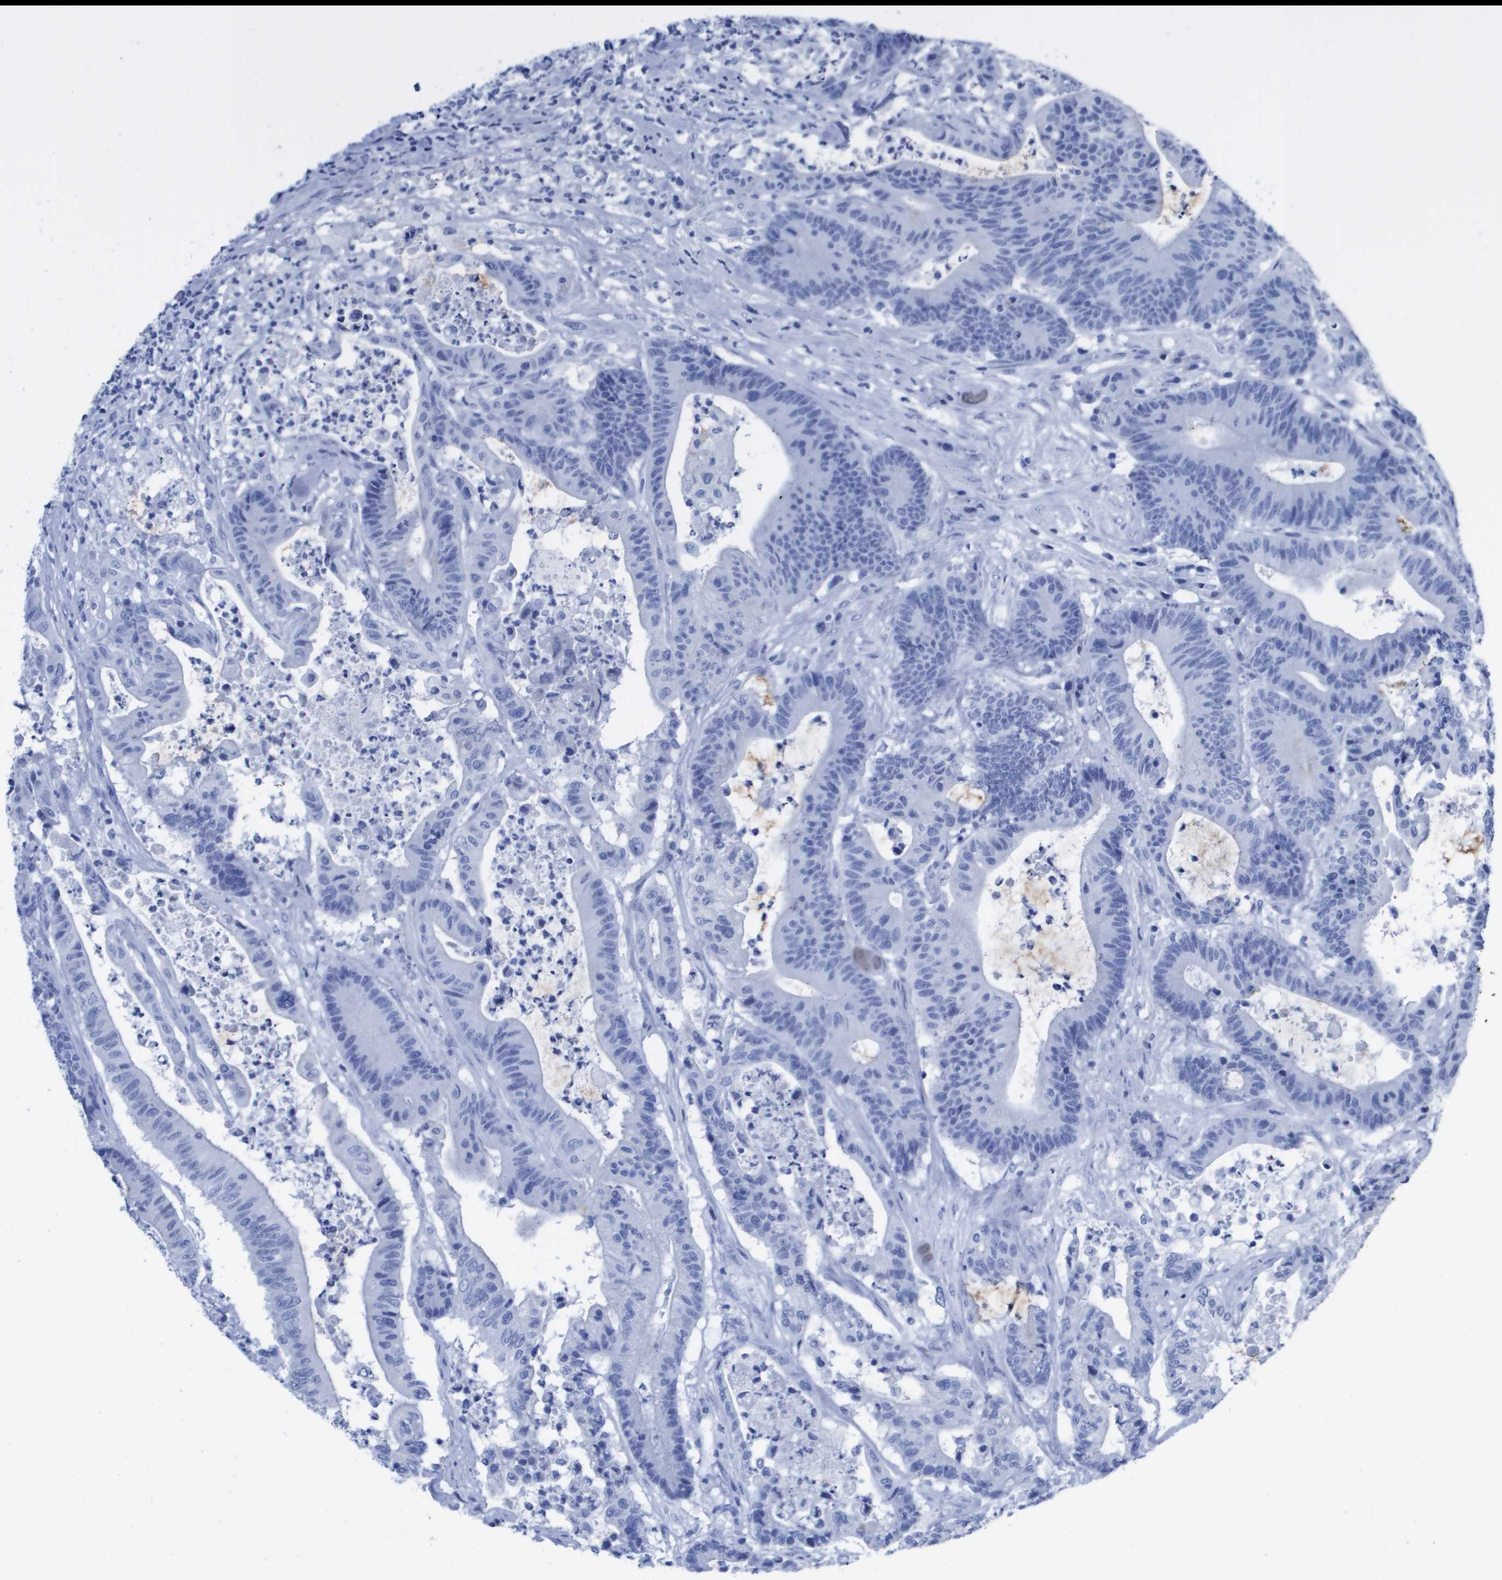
{"staining": {"intensity": "negative", "quantity": "none", "location": "none"}, "tissue": "colorectal cancer", "cell_type": "Tumor cells", "image_type": "cancer", "snomed": [{"axis": "morphology", "description": "Adenocarcinoma, NOS"}, {"axis": "topography", "description": "Colon"}], "caption": "Immunohistochemistry (IHC) photomicrograph of neoplastic tissue: human colorectal adenocarcinoma stained with DAB shows no significant protein staining in tumor cells.", "gene": "KCNA3", "patient": {"sex": "female", "age": 84}}